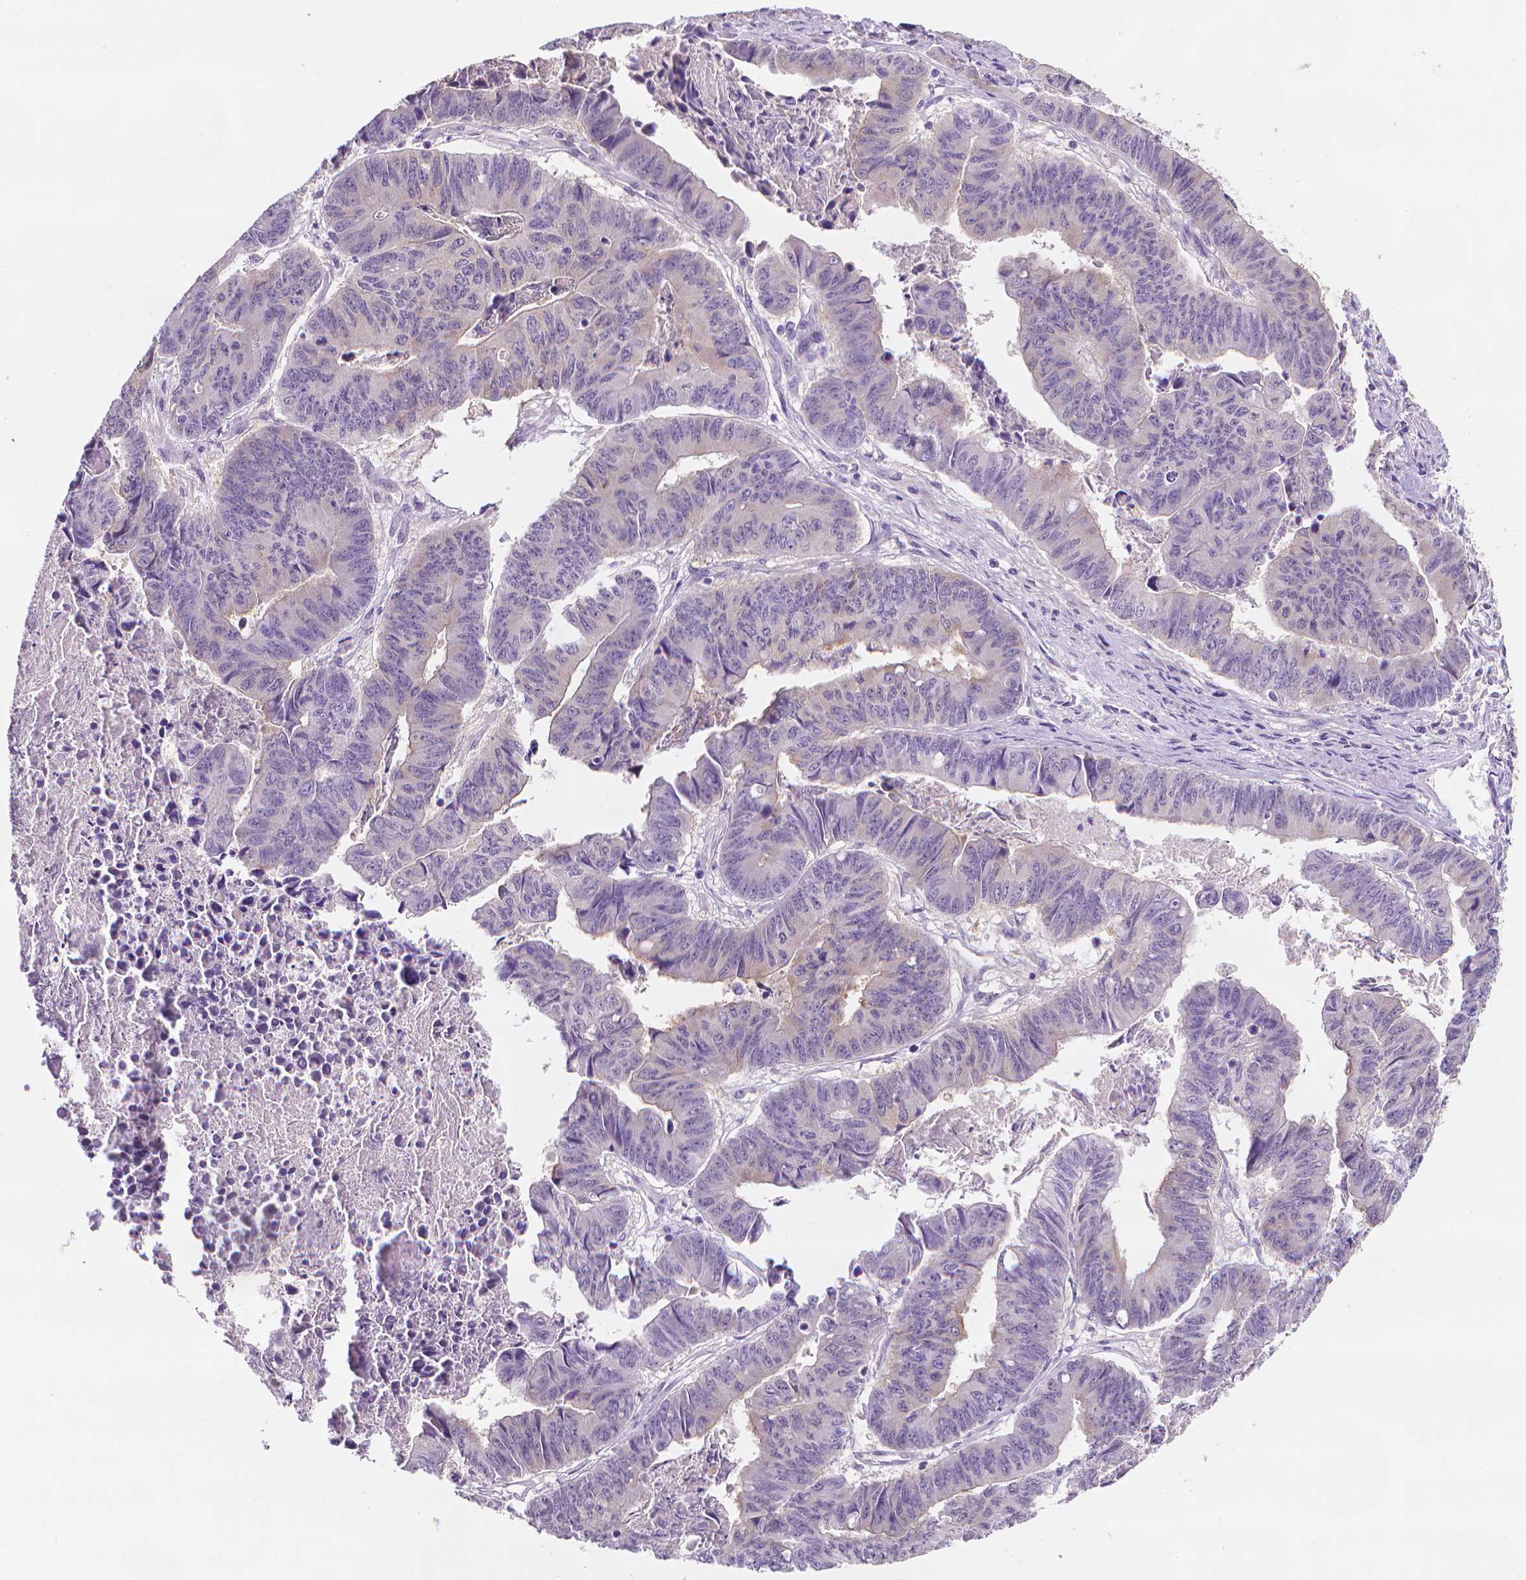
{"staining": {"intensity": "weak", "quantity": "25%-75%", "location": "cytoplasmic/membranous"}, "tissue": "stomach cancer", "cell_type": "Tumor cells", "image_type": "cancer", "snomed": [{"axis": "morphology", "description": "Adenocarcinoma, NOS"}, {"axis": "topography", "description": "Stomach, lower"}], "caption": "DAB immunohistochemical staining of adenocarcinoma (stomach) displays weak cytoplasmic/membranous protein positivity in approximately 25%-75% of tumor cells. (Stains: DAB (3,3'-diaminobenzidine) in brown, nuclei in blue, Microscopy: brightfield microscopy at high magnification).", "gene": "FASN", "patient": {"sex": "male", "age": 77}}